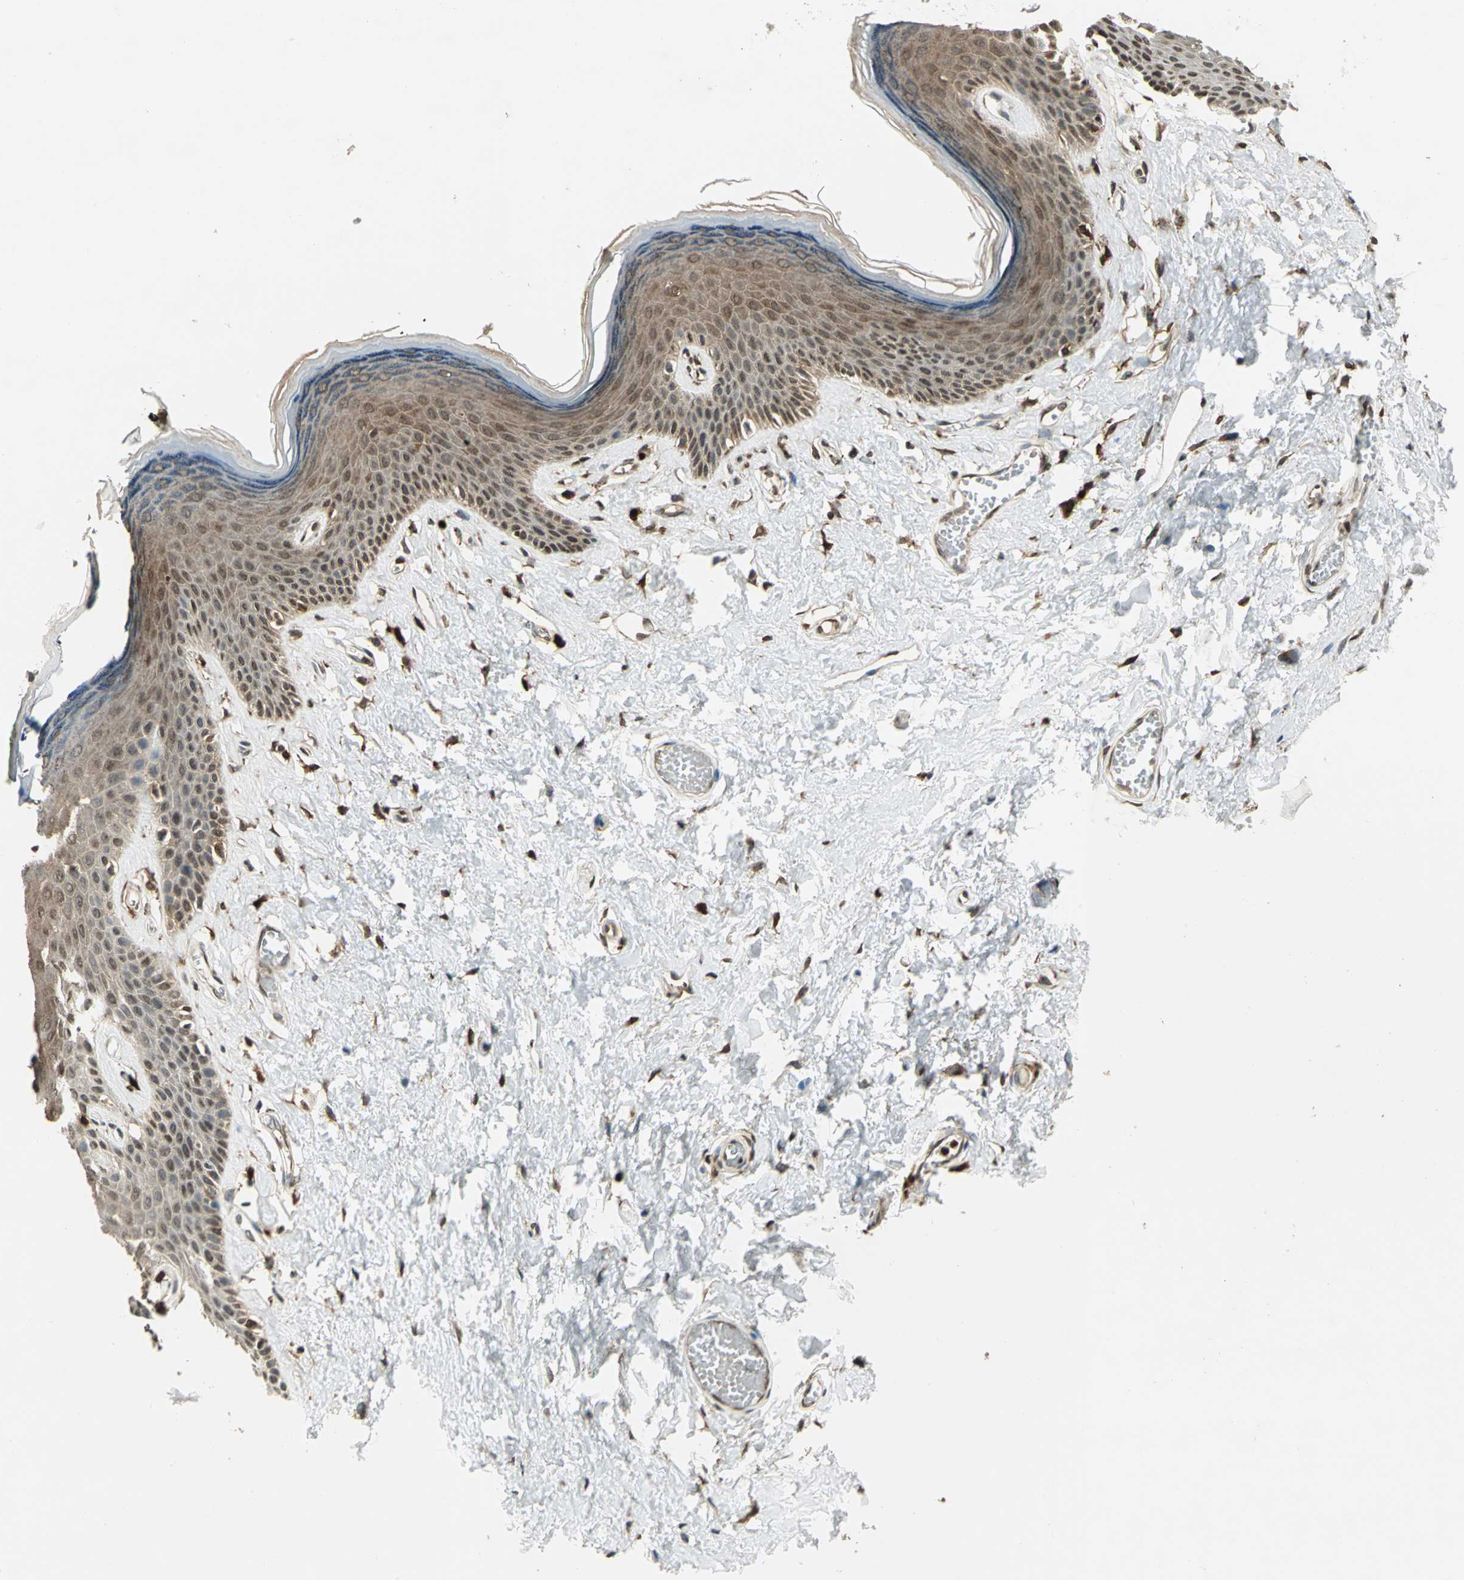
{"staining": {"intensity": "moderate", "quantity": "25%-75%", "location": "cytoplasmic/membranous"}, "tissue": "skin", "cell_type": "Epidermal cells", "image_type": "normal", "snomed": [{"axis": "morphology", "description": "Normal tissue, NOS"}, {"axis": "morphology", "description": "Inflammation, NOS"}, {"axis": "topography", "description": "Vulva"}], "caption": "Skin was stained to show a protein in brown. There is medium levels of moderate cytoplasmic/membranous expression in approximately 25%-75% of epidermal cells.", "gene": "LGALS3", "patient": {"sex": "female", "age": 84}}